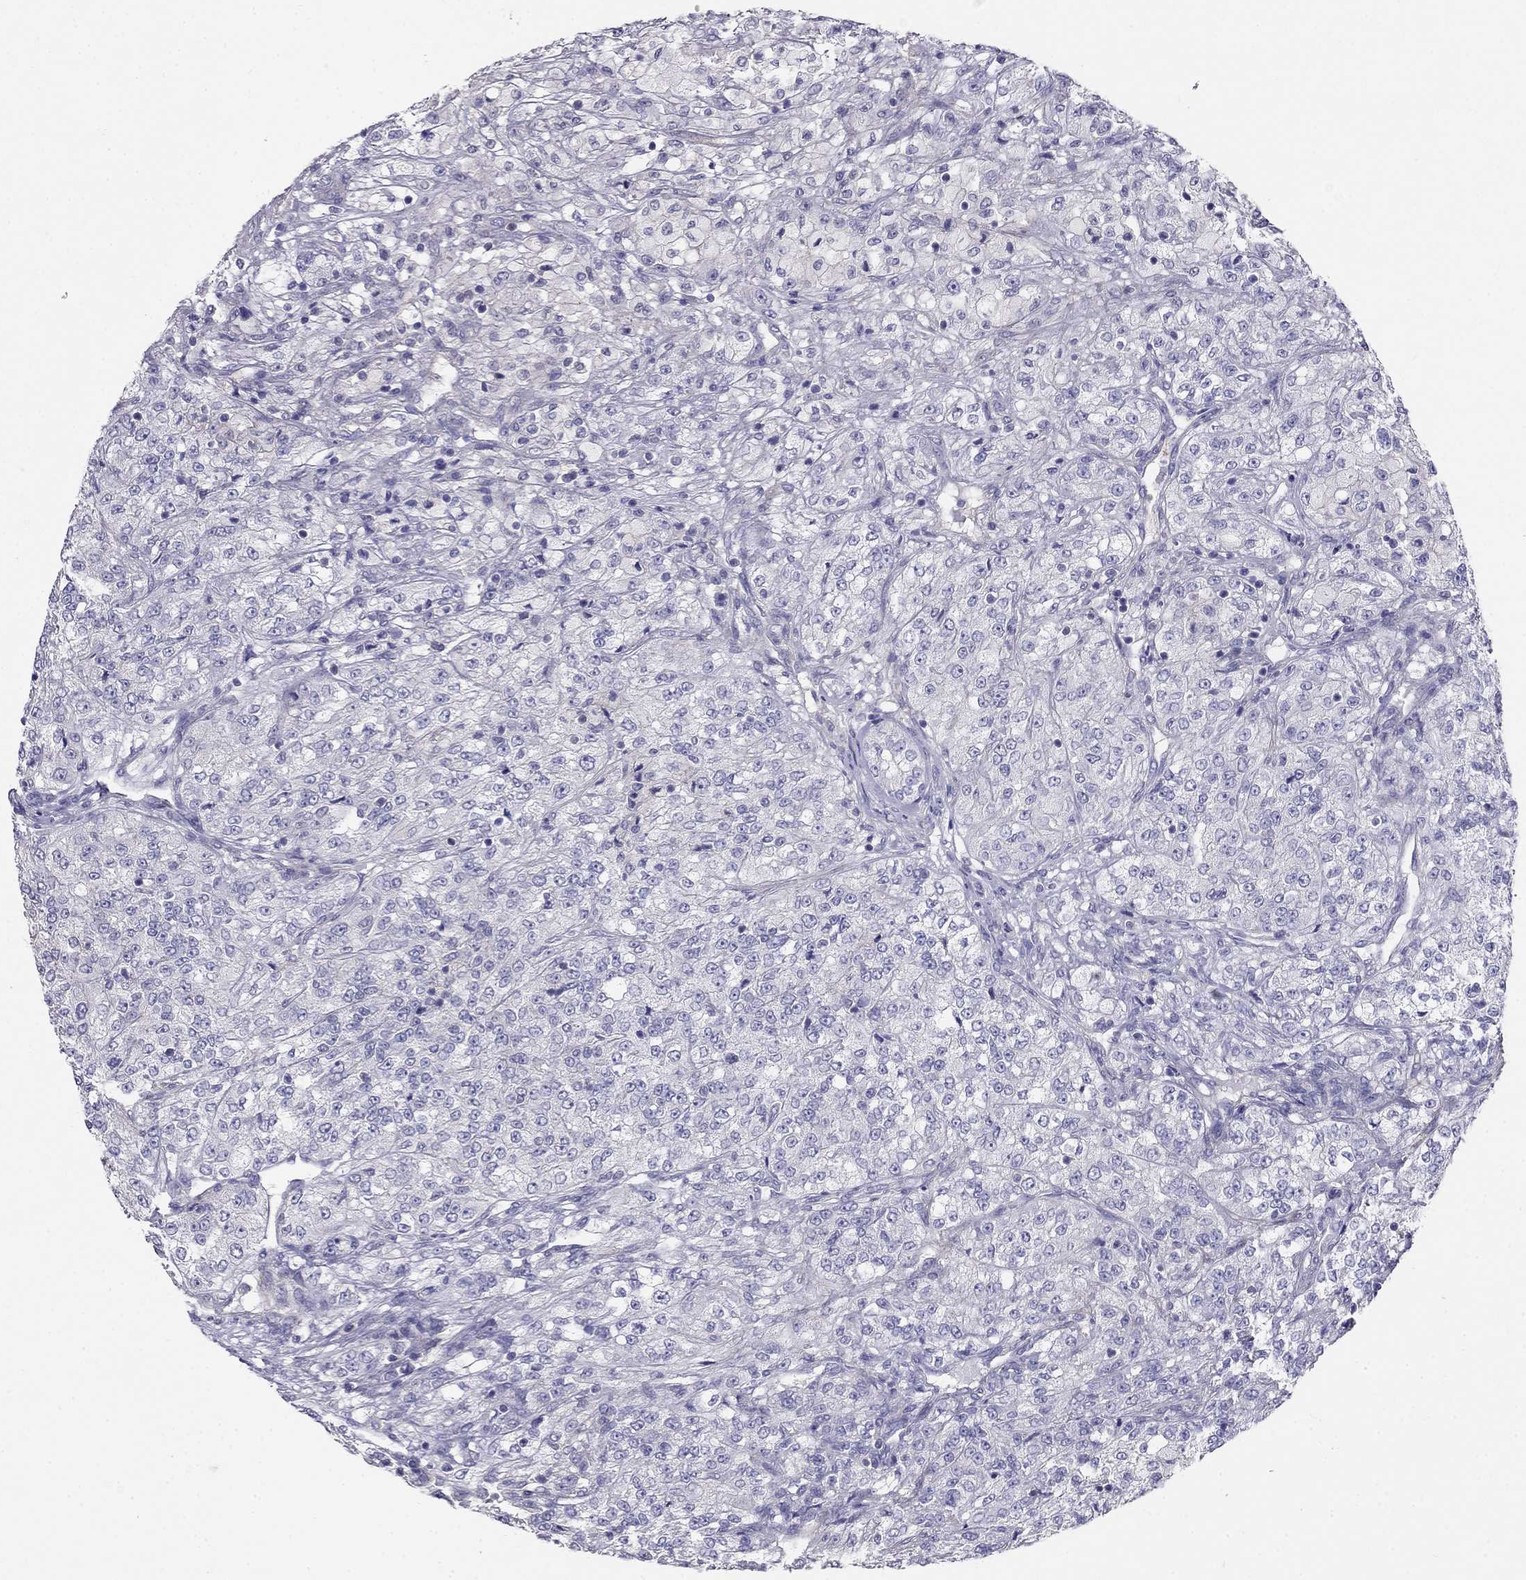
{"staining": {"intensity": "negative", "quantity": "none", "location": "none"}, "tissue": "renal cancer", "cell_type": "Tumor cells", "image_type": "cancer", "snomed": [{"axis": "morphology", "description": "Adenocarcinoma, NOS"}, {"axis": "topography", "description": "Kidney"}], "caption": "High power microscopy image of an immunohistochemistry image of renal cancer (adenocarcinoma), revealing no significant expression in tumor cells.", "gene": "LY6H", "patient": {"sex": "female", "age": 63}}